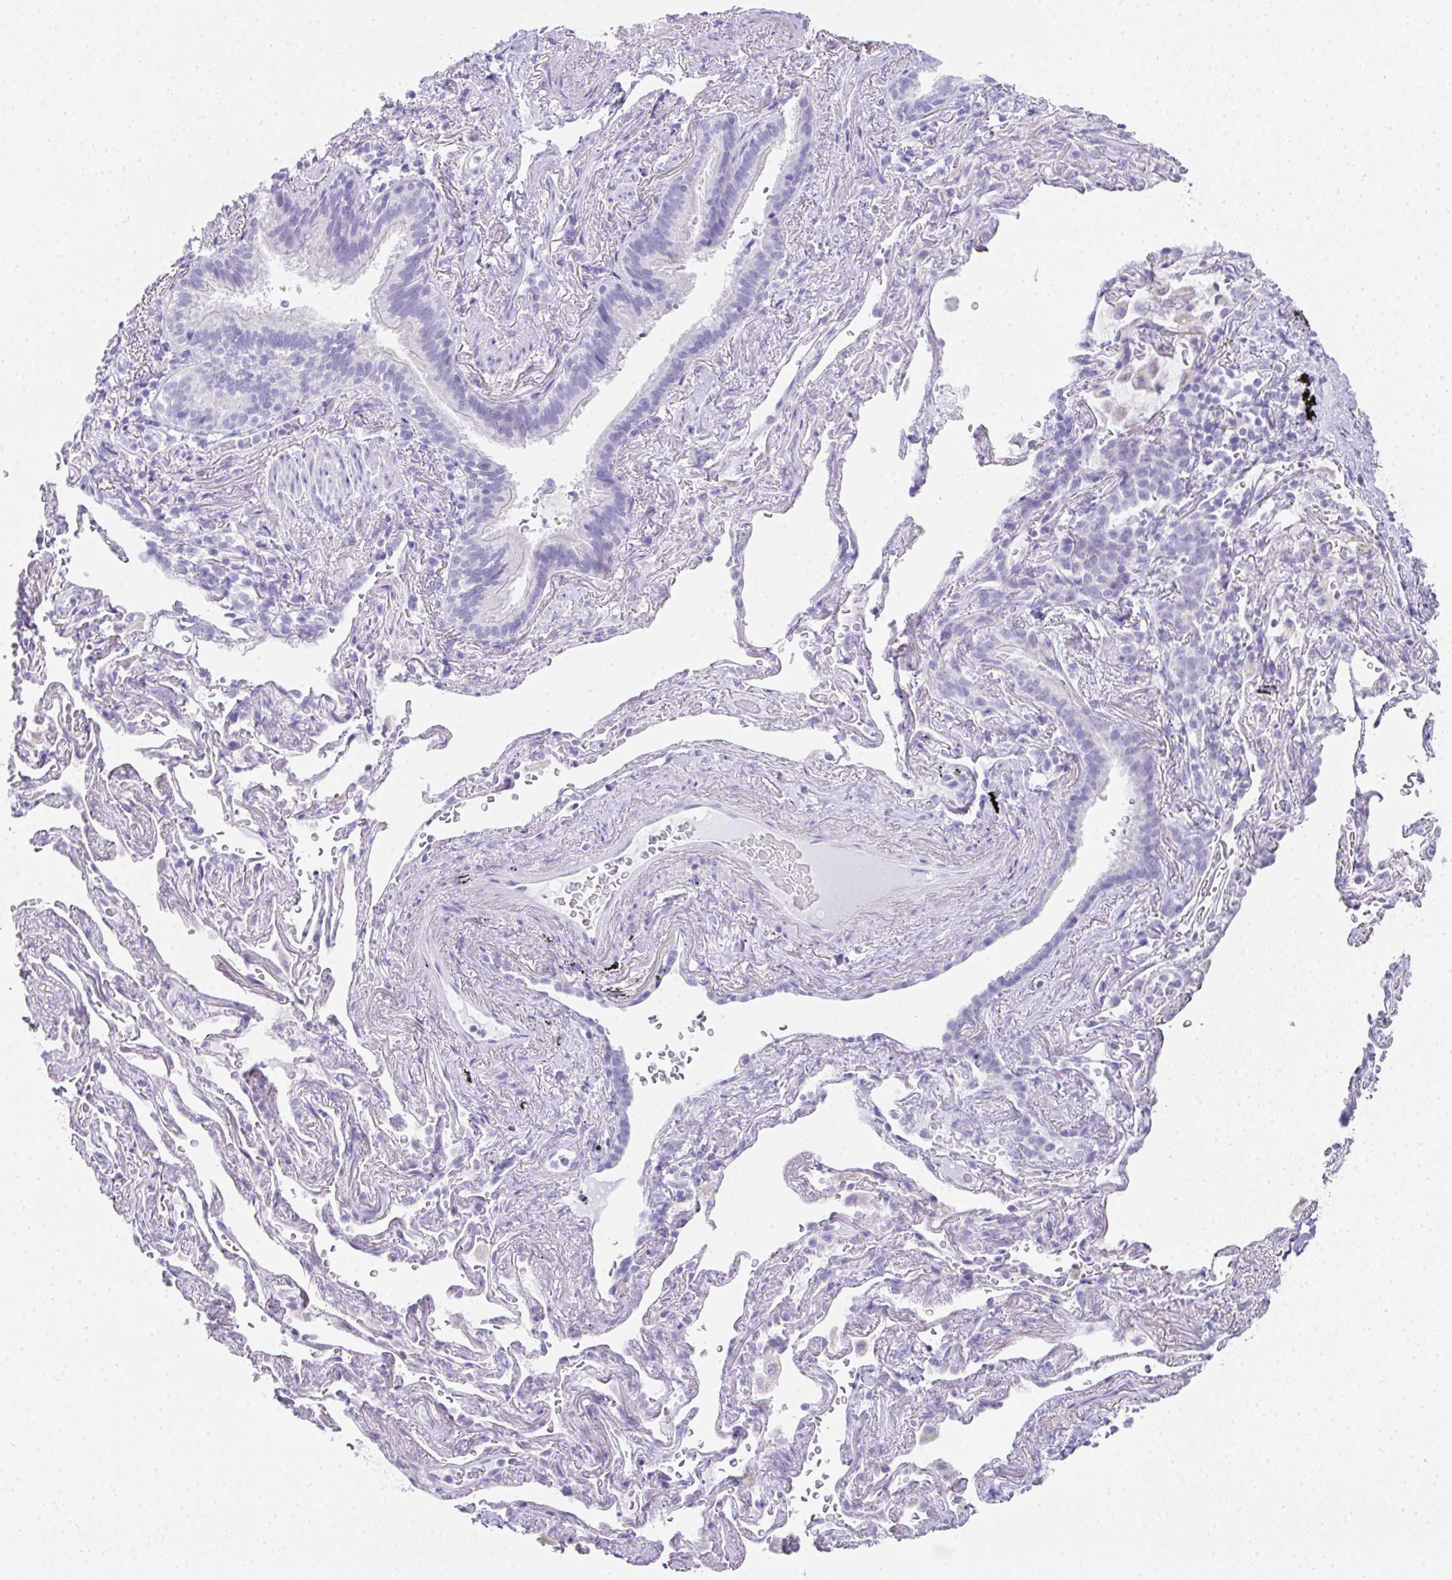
{"staining": {"intensity": "negative", "quantity": "none", "location": "none"}, "tissue": "bronchus", "cell_type": "Respiratory epithelial cells", "image_type": "normal", "snomed": [{"axis": "morphology", "description": "Normal tissue, NOS"}, {"axis": "topography", "description": "Bronchus"}], "caption": "Immunohistochemistry photomicrograph of normal bronchus stained for a protein (brown), which exhibits no positivity in respiratory epithelial cells. (DAB (3,3'-diaminobenzidine) IHC visualized using brightfield microscopy, high magnification).", "gene": "RLF", "patient": {"sex": "male", "age": 70}}